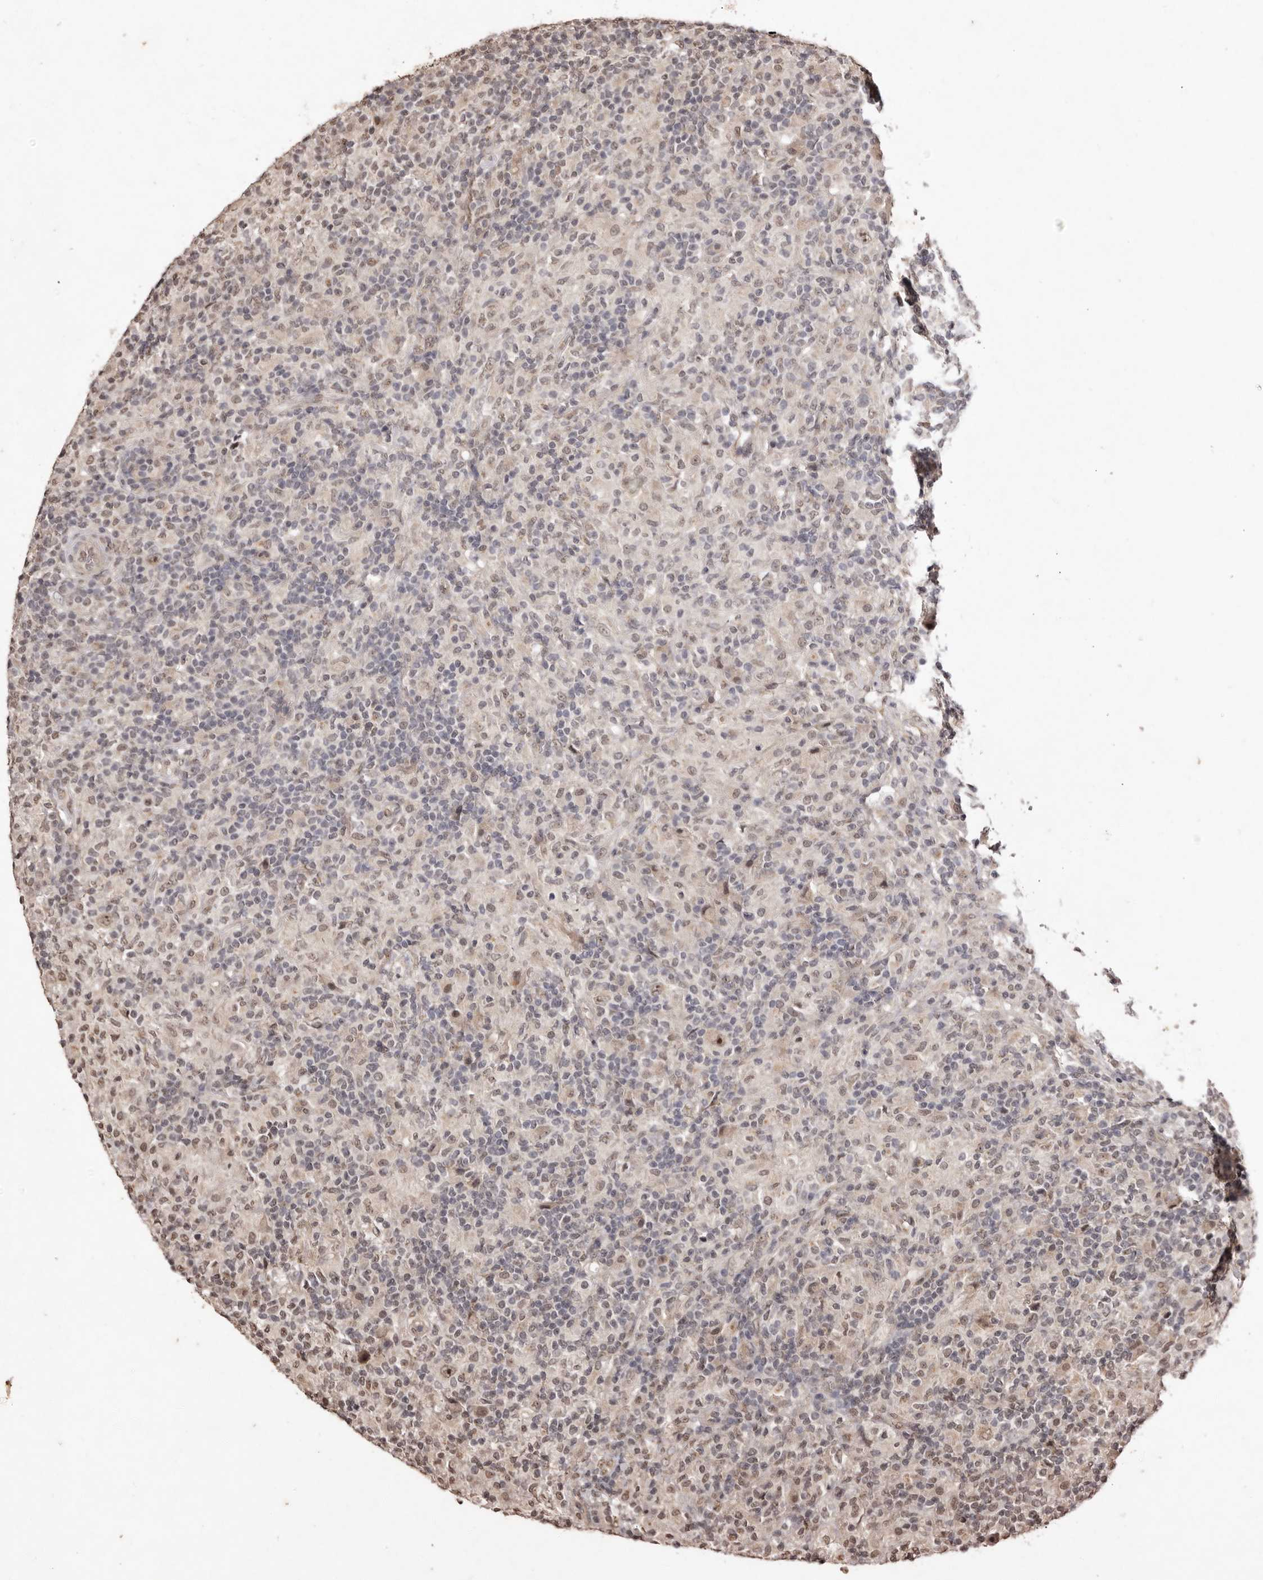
{"staining": {"intensity": "moderate", "quantity": ">75%", "location": "nuclear"}, "tissue": "lymphoma", "cell_type": "Tumor cells", "image_type": "cancer", "snomed": [{"axis": "morphology", "description": "Hodgkin's disease, NOS"}, {"axis": "topography", "description": "Lymph node"}], "caption": "This micrograph shows immunohistochemistry (IHC) staining of lymphoma, with medium moderate nuclear expression in about >75% of tumor cells.", "gene": "NOTCH1", "patient": {"sex": "male", "age": 70}}